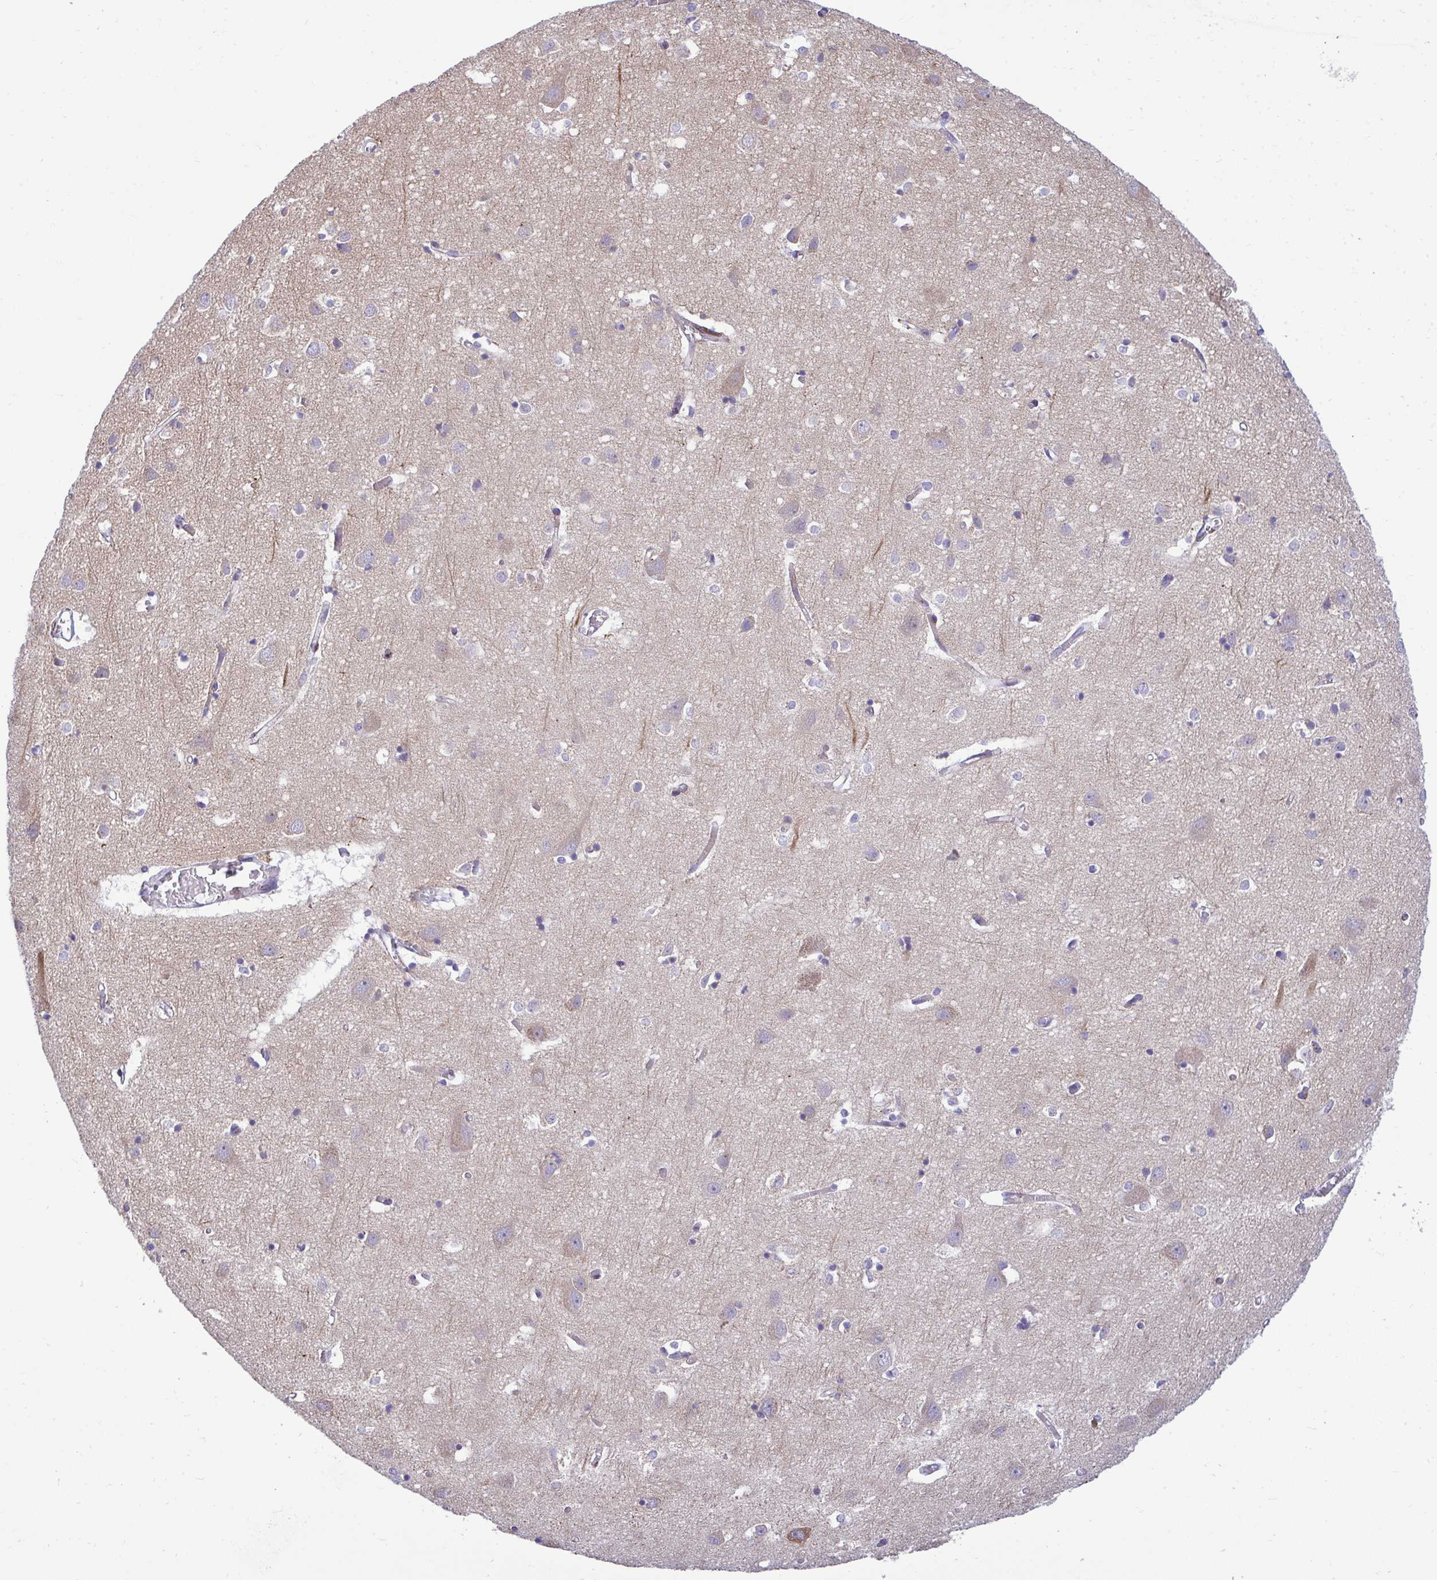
{"staining": {"intensity": "negative", "quantity": "none", "location": "none"}, "tissue": "cerebral cortex", "cell_type": "Endothelial cells", "image_type": "normal", "snomed": [{"axis": "morphology", "description": "Normal tissue, NOS"}, {"axis": "topography", "description": "Cerebral cortex"}], "caption": "This histopathology image is of unremarkable cerebral cortex stained with immunohistochemistry to label a protein in brown with the nuclei are counter-stained blue. There is no expression in endothelial cells. The staining is performed using DAB brown chromogen with nuclei counter-stained in using hematoxylin.", "gene": "MRPS16", "patient": {"sex": "male", "age": 70}}